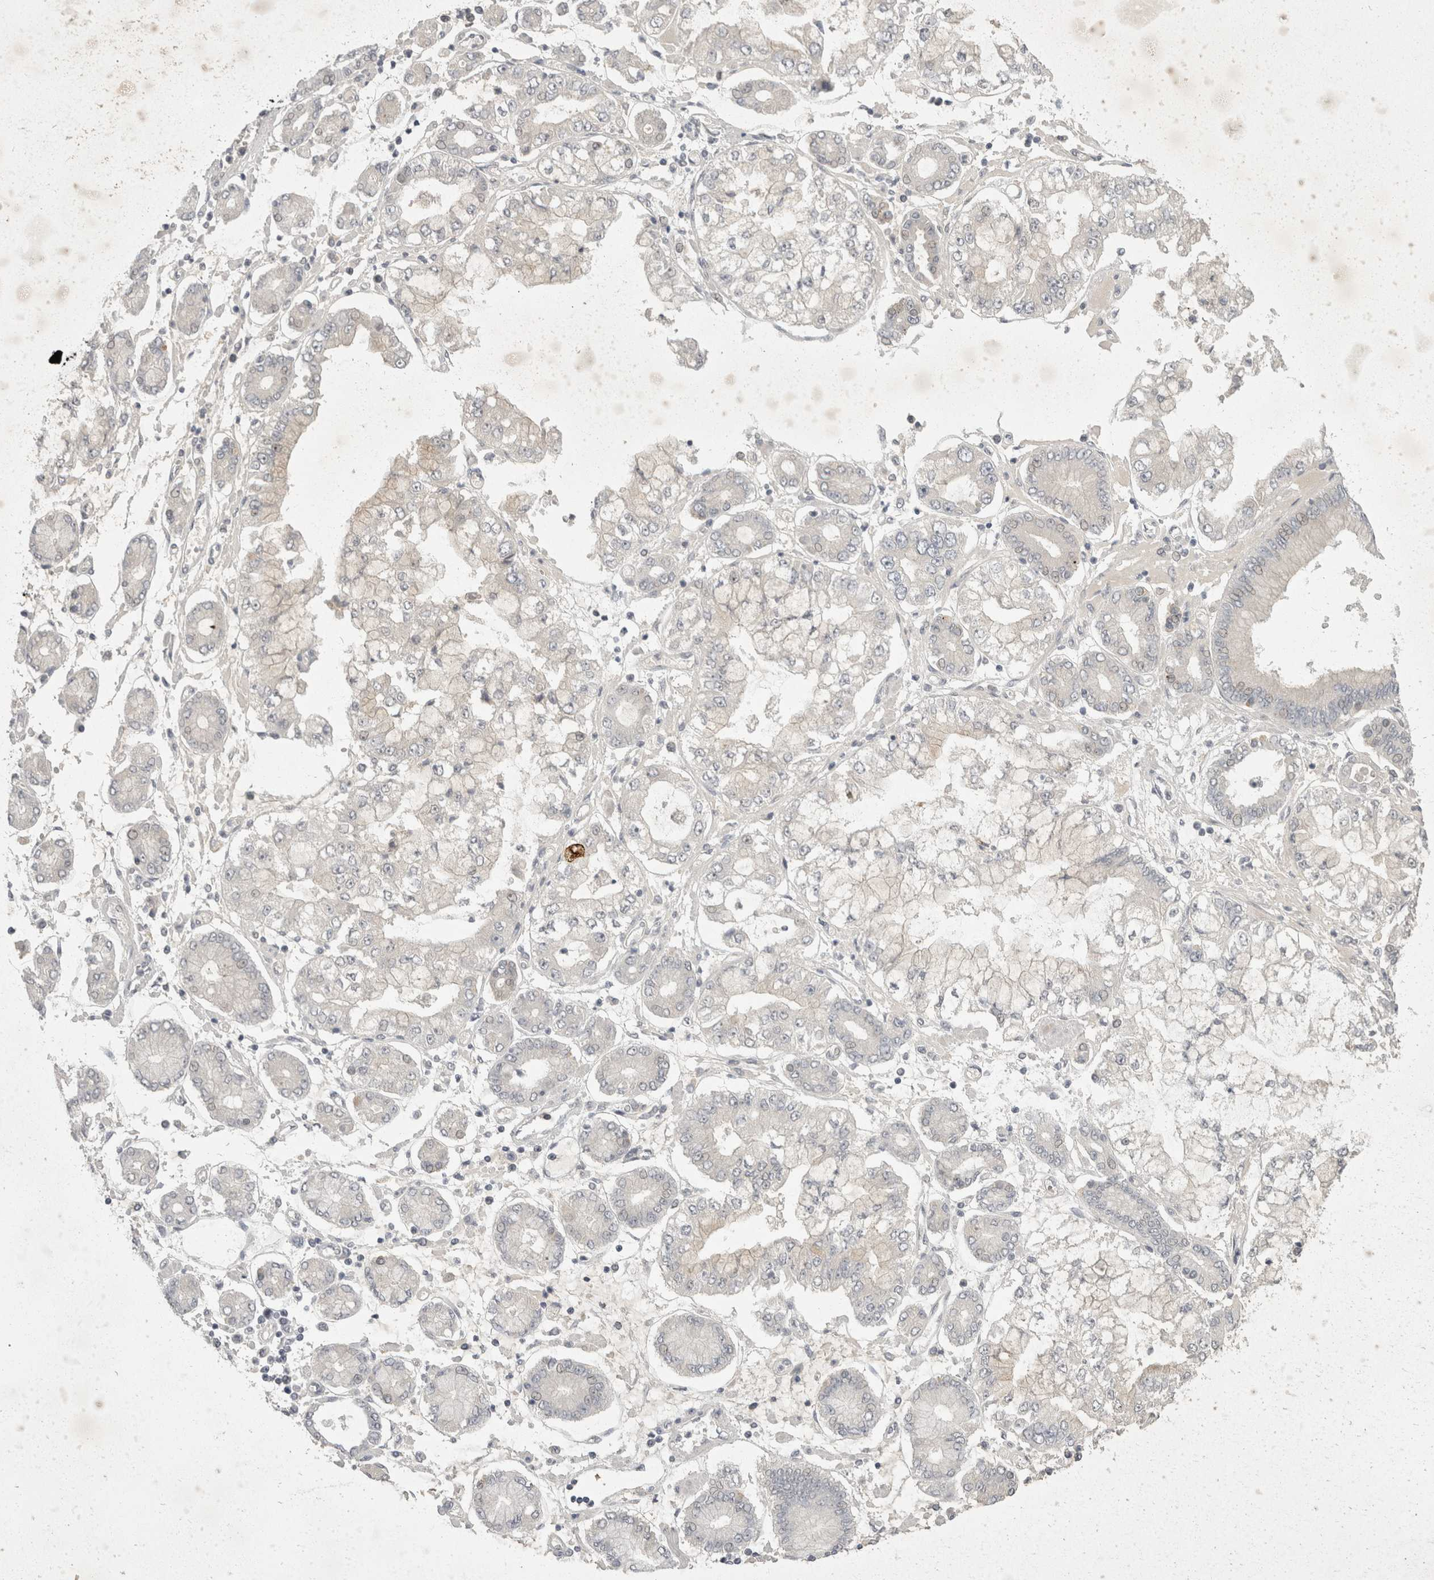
{"staining": {"intensity": "negative", "quantity": "none", "location": "none"}, "tissue": "stomach cancer", "cell_type": "Tumor cells", "image_type": "cancer", "snomed": [{"axis": "morphology", "description": "Adenocarcinoma, NOS"}, {"axis": "topography", "description": "Stomach"}], "caption": "Tumor cells show no significant positivity in adenocarcinoma (stomach). The staining was performed using DAB to visualize the protein expression in brown, while the nuclei were stained in blue with hematoxylin (Magnification: 20x).", "gene": "TOM1L2", "patient": {"sex": "male", "age": 76}}